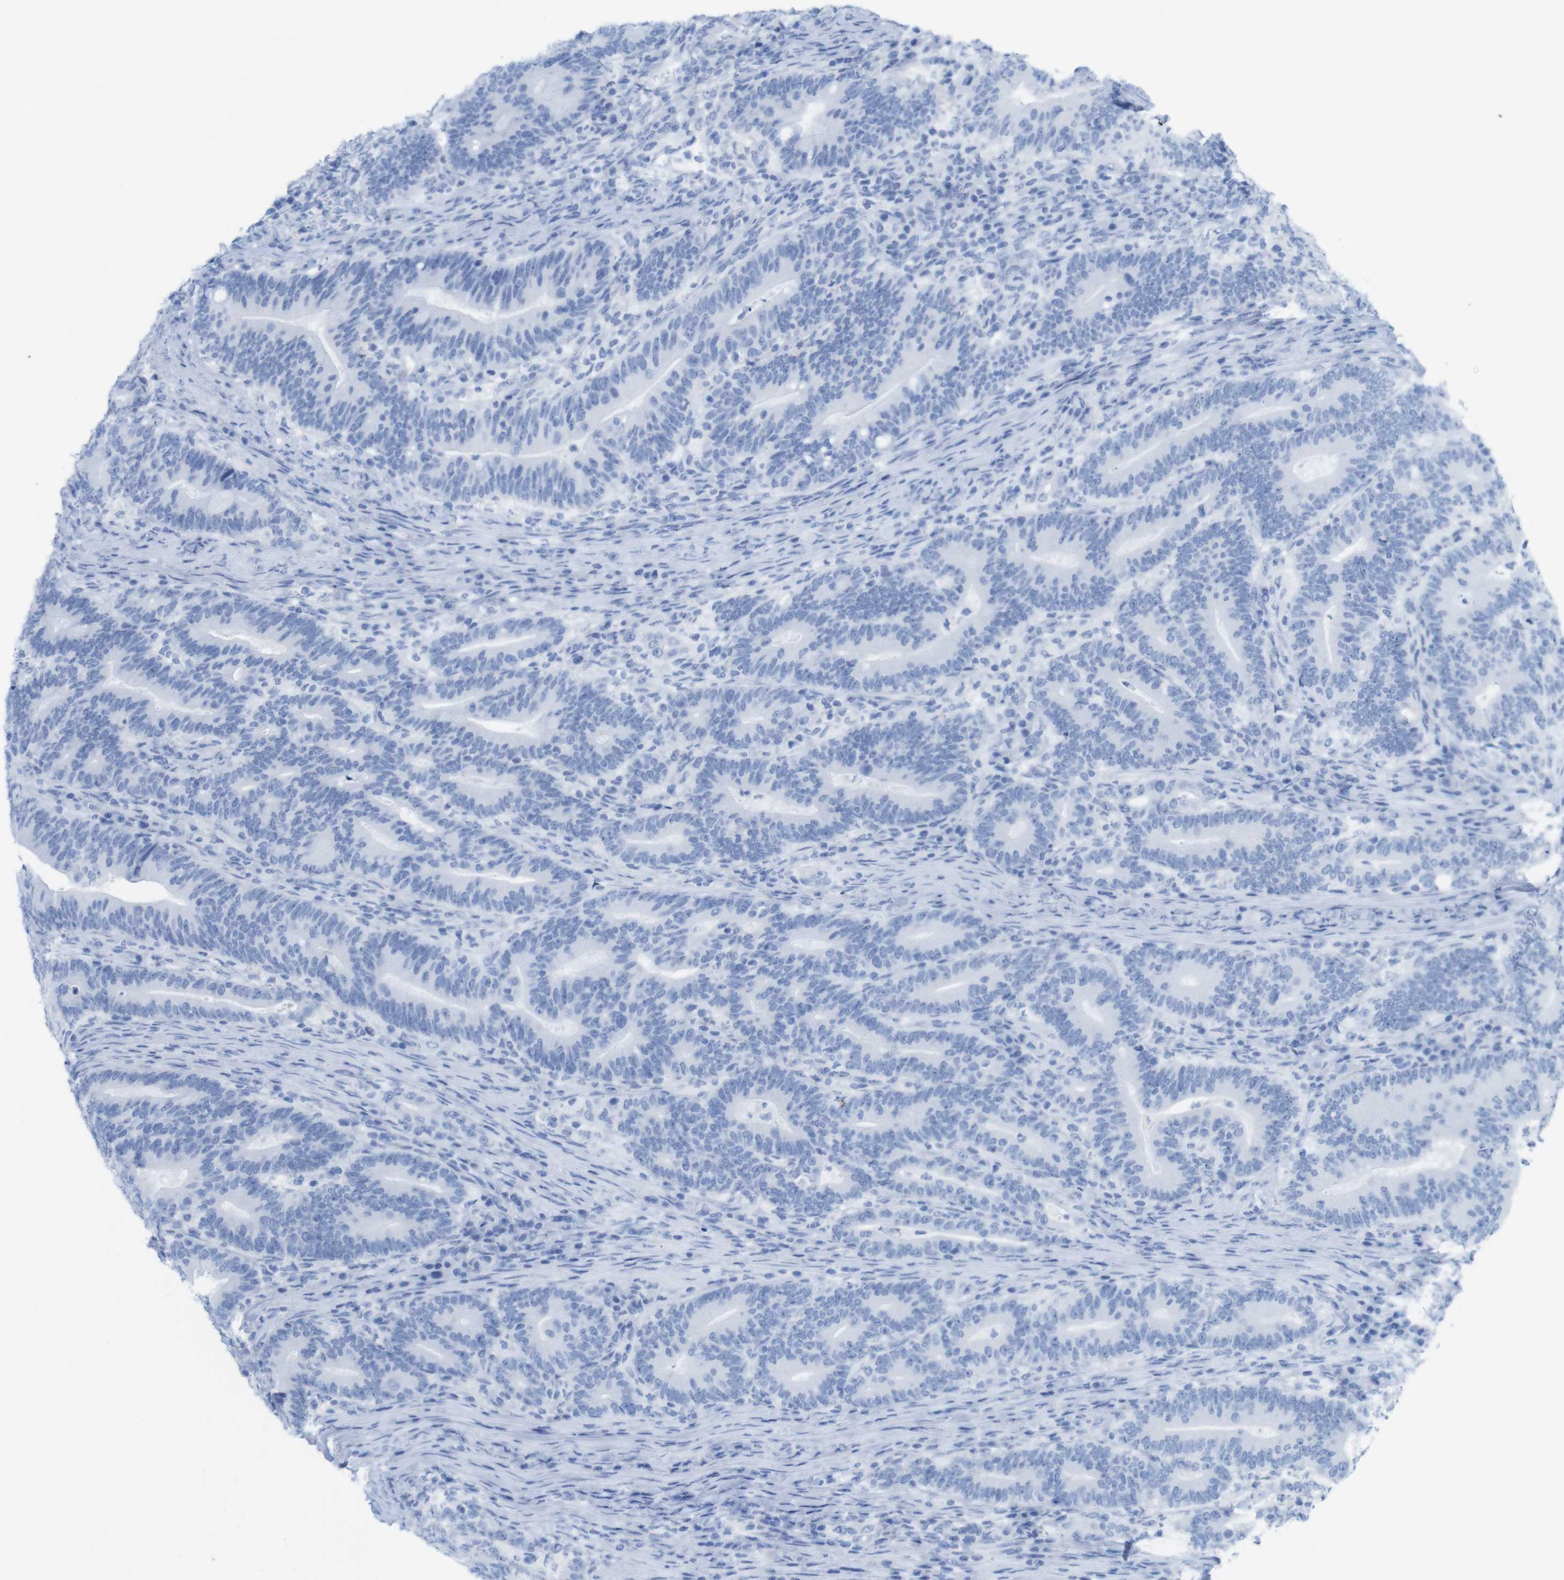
{"staining": {"intensity": "negative", "quantity": "none", "location": "none"}, "tissue": "colorectal cancer", "cell_type": "Tumor cells", "image_type": "cancer", "snomed": [{"axis": "morphology", "description": "Normal tissue, NOS"}, {"axis": "morphology", "description": "Adenocarcinoma, NOS"}, {"axis": "topography", "description": "Colon"}], "caption": "There is no significant expression in tumor cells of adenocarcinoma (colorectal).", "gene": "MYH7", "patient": {"sex": "female", "age": 66}}